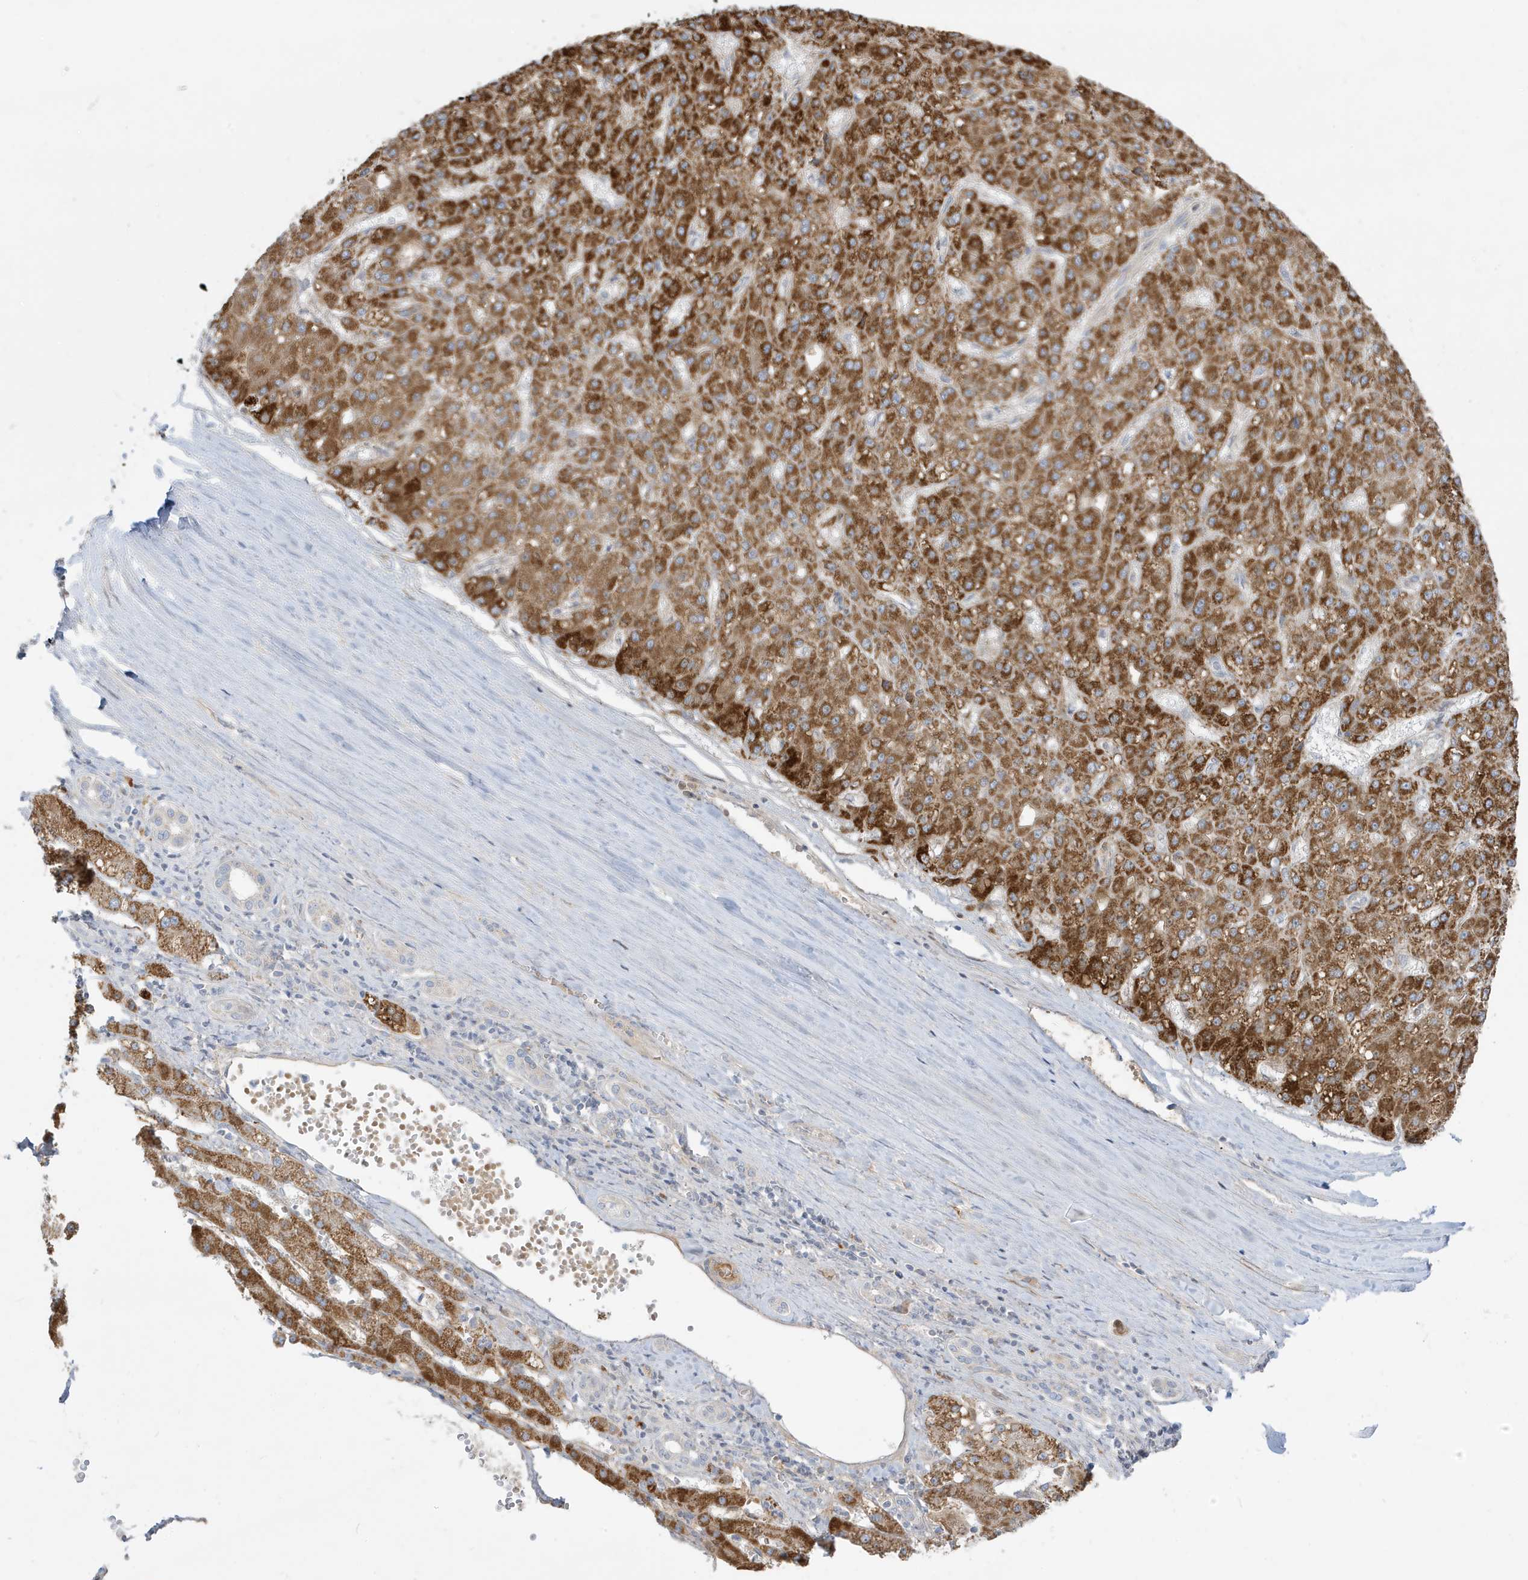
{"staining": {"intensity": "strong", "quantity": ">75%", "location": "cytoplasmic/membranous"}, "tissue": "liver cancer", "cell_type": "Tumor cells", "image_type": "cancer", "snomed": [{"axis": "morphology", "description": "Carcinoma, Hepatocellular, NOS"}, {"axis": "topography", "description": "Liver"}], "caption": "DAB (3,3'-diaminobenzidine) immunohistochemical staining of hepatocellular carcinoma (liver) reveals strong cytoplasmic/membranous protein expression in approximately >75% of tumor cells.", "gene": "IFT57", "patient": {"sex": "male", "age": 67}}